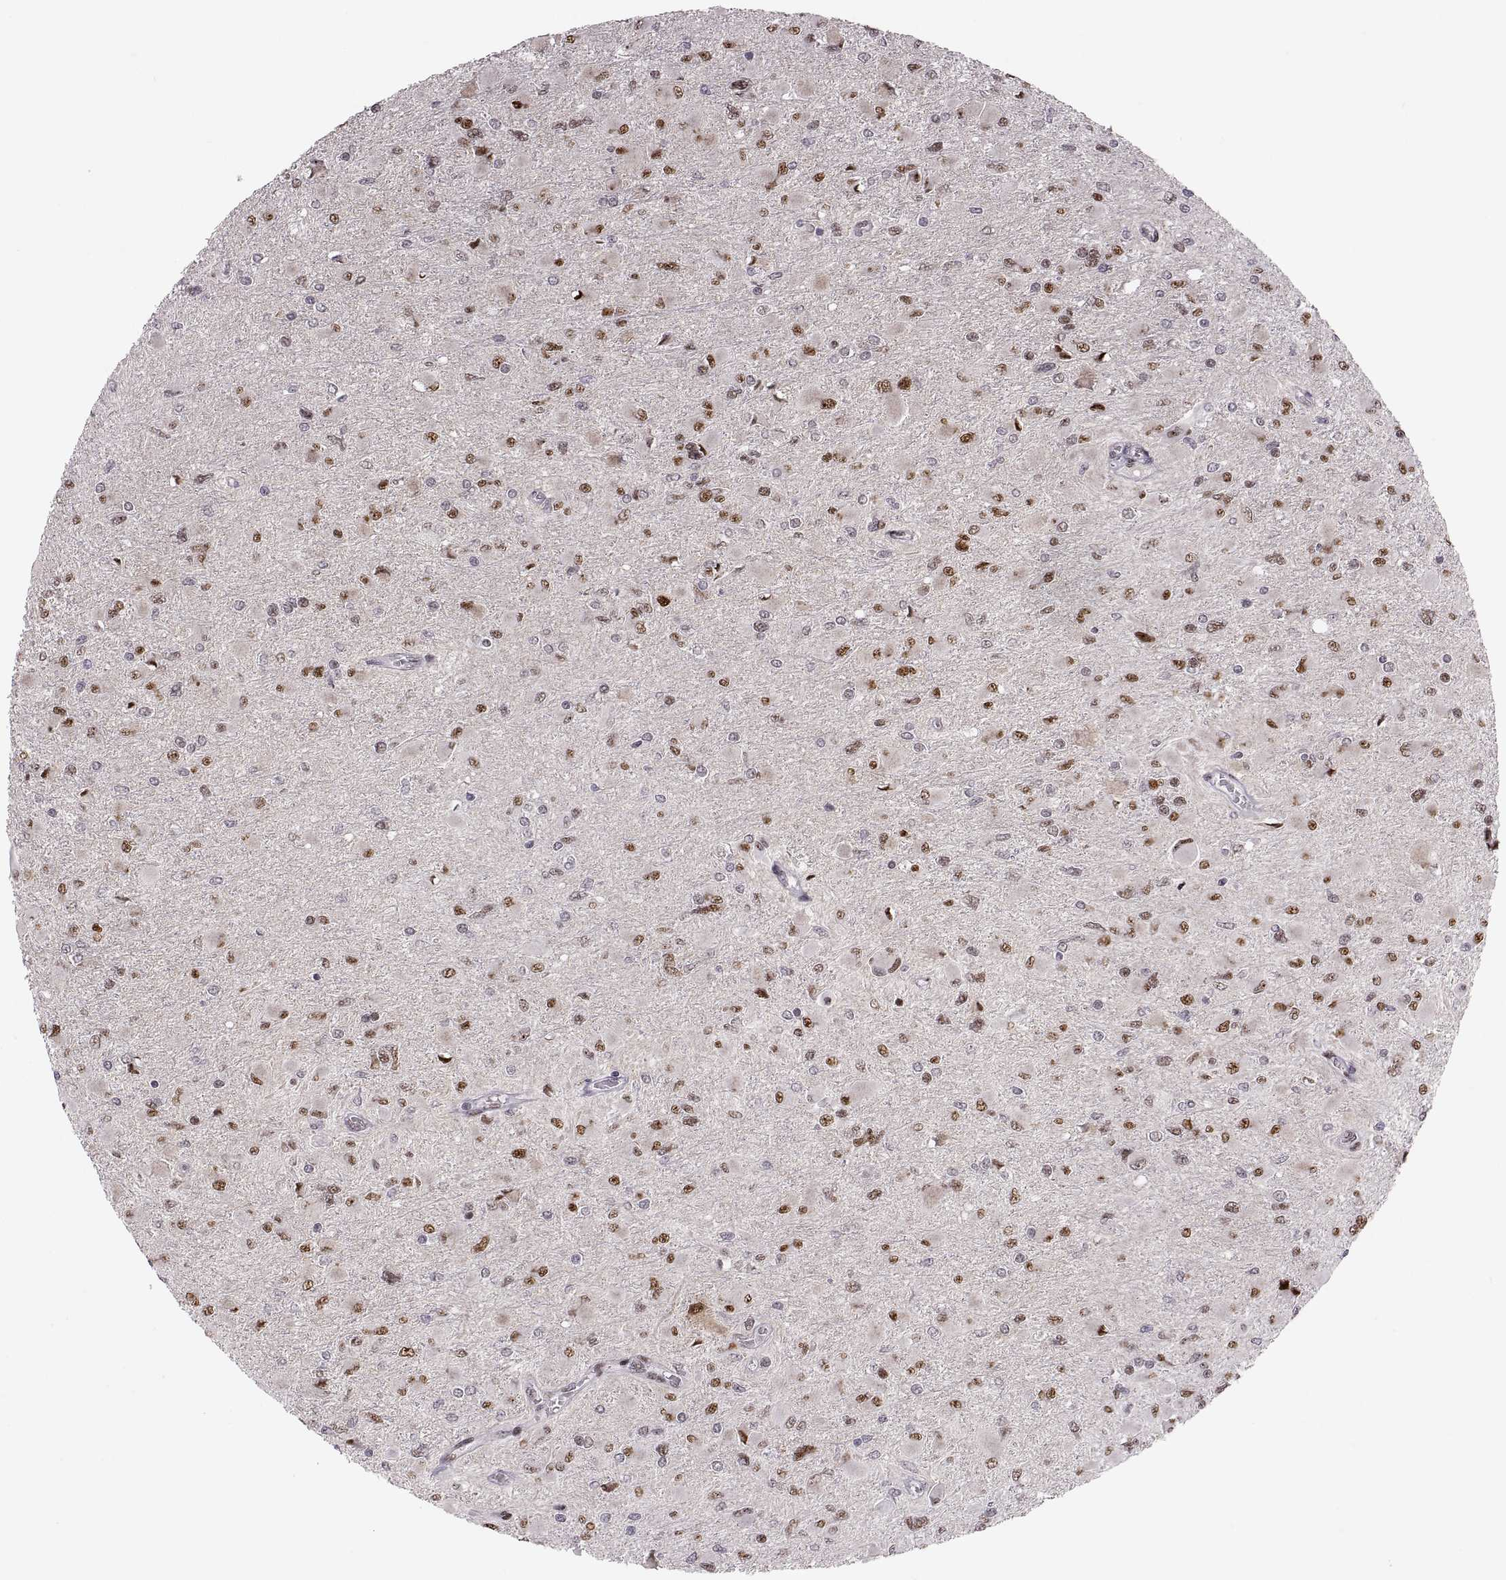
{"staining": {"intensity": "strong", "quantity": "25%-75%", "location": "nuclear"}, "tissue": "glioma", "cell_type": "Tumor cells", "image_type": "cancer", "snomed": [{"axis": "morphology", "description": "Glioma, malignant, High grade"}, {"axis": "topography", "description": "Cerebral cortex"}], "caption": "Immunohistochemistry (IHC) (DAB) staining of high-grade glioma (malignant) shows strong nuclear protein positivity in about 25%-75% of tumor cells.", "gene": "SNAI1", "patient": {"sex": "female", "age": 36}}